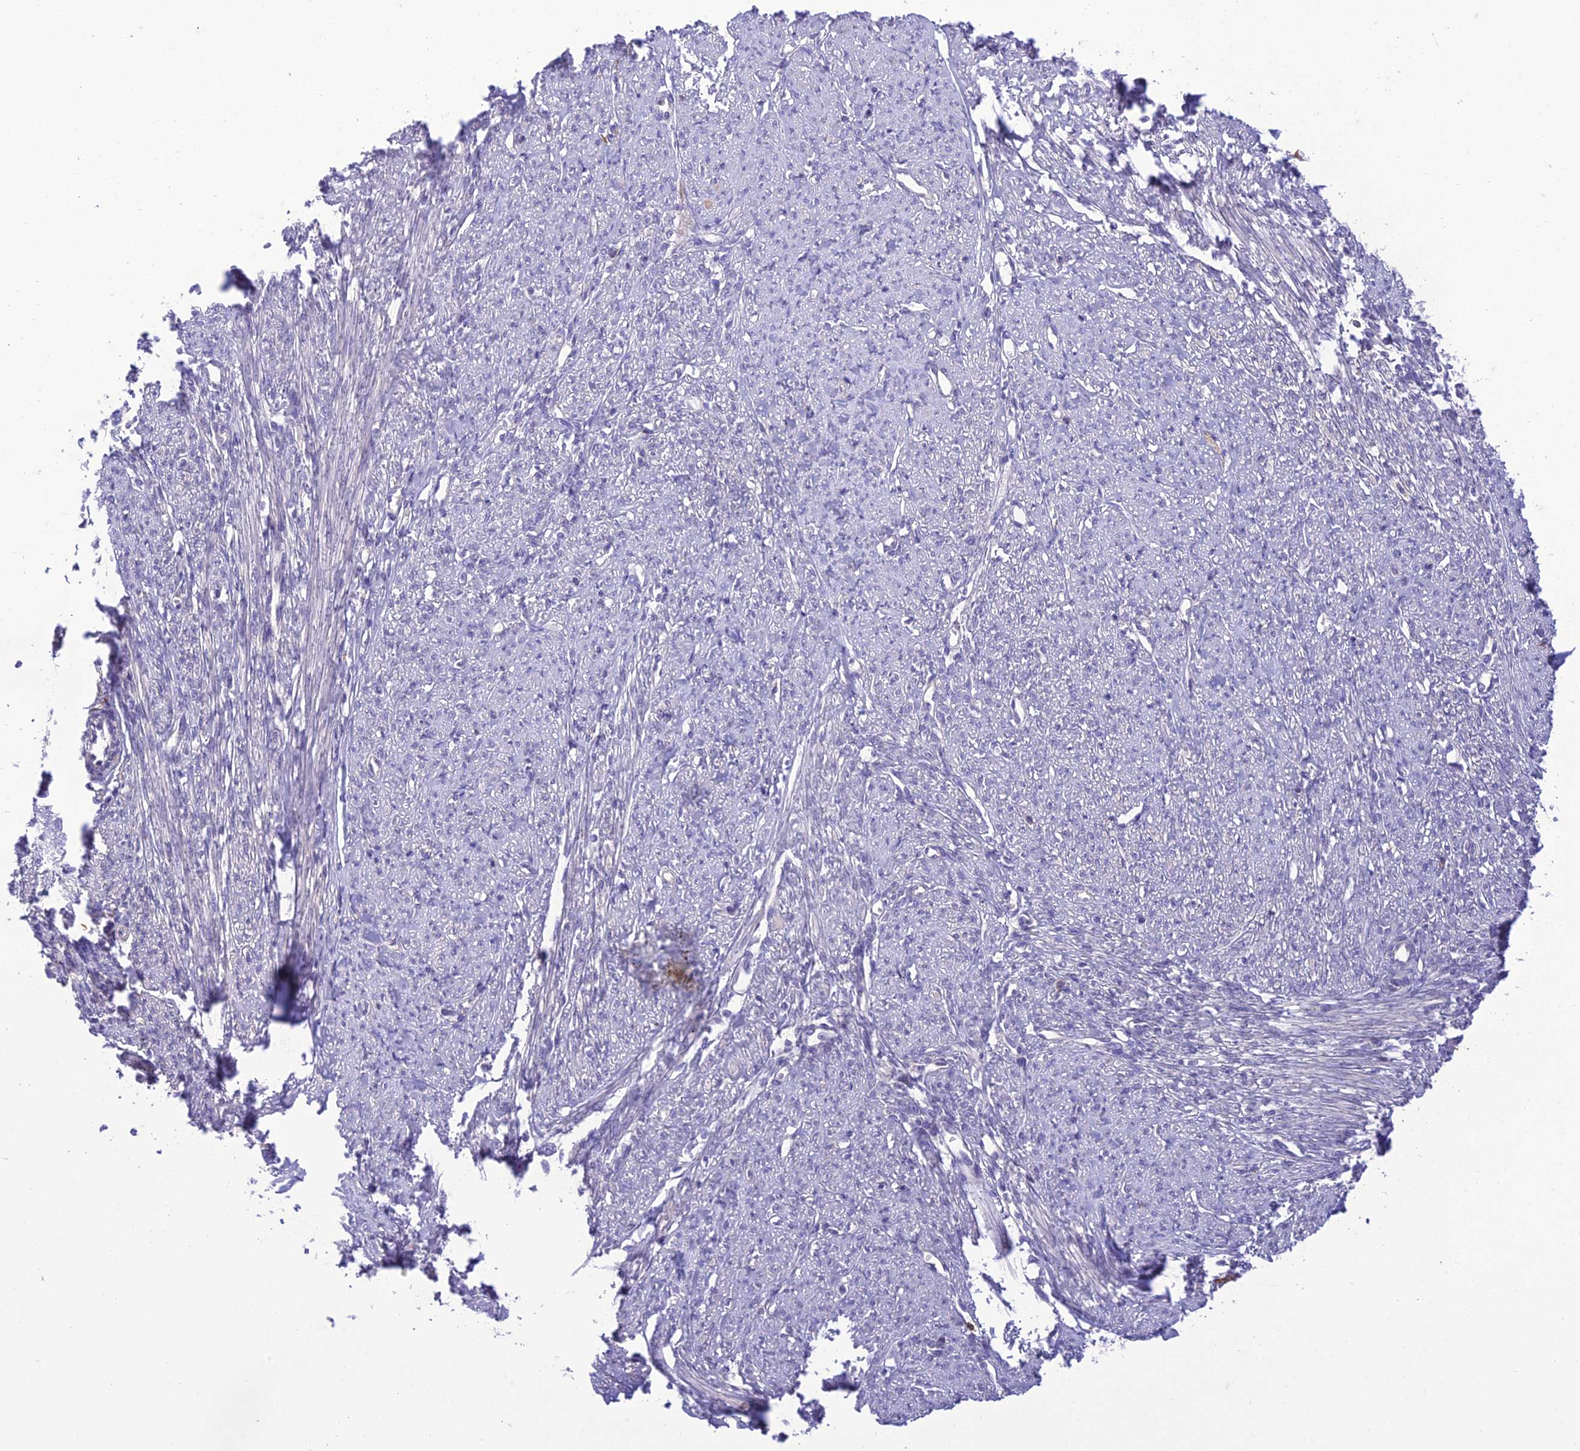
{"staining": {"intensity": "moderate", "quantity": "25%-75%", "location": "cytoplasmic/membranous"}, "tissue": "smooth muscle", "cell_type": "Smooth muscle cells", "image_type": "normal", "snomed": [{"axis": "morphology", "description": "Normal tissue, NOS"}, {"axis": "topography", "description": "Smooth muscle"}, {"axis": "topography", "description": "Uterus"}], "caption": "DAB (3,3'-diaminobenzidine) immunohistochemical staining of benign smooth muscle shows moderate cytoplasmic/membranous protein positivity in about 25%-75% of smooth muscle cells. (IHC, brightfield microscopy, high magnification).", "gene": "ITGAE", "patient": {"sex": "female", "age": 59}}